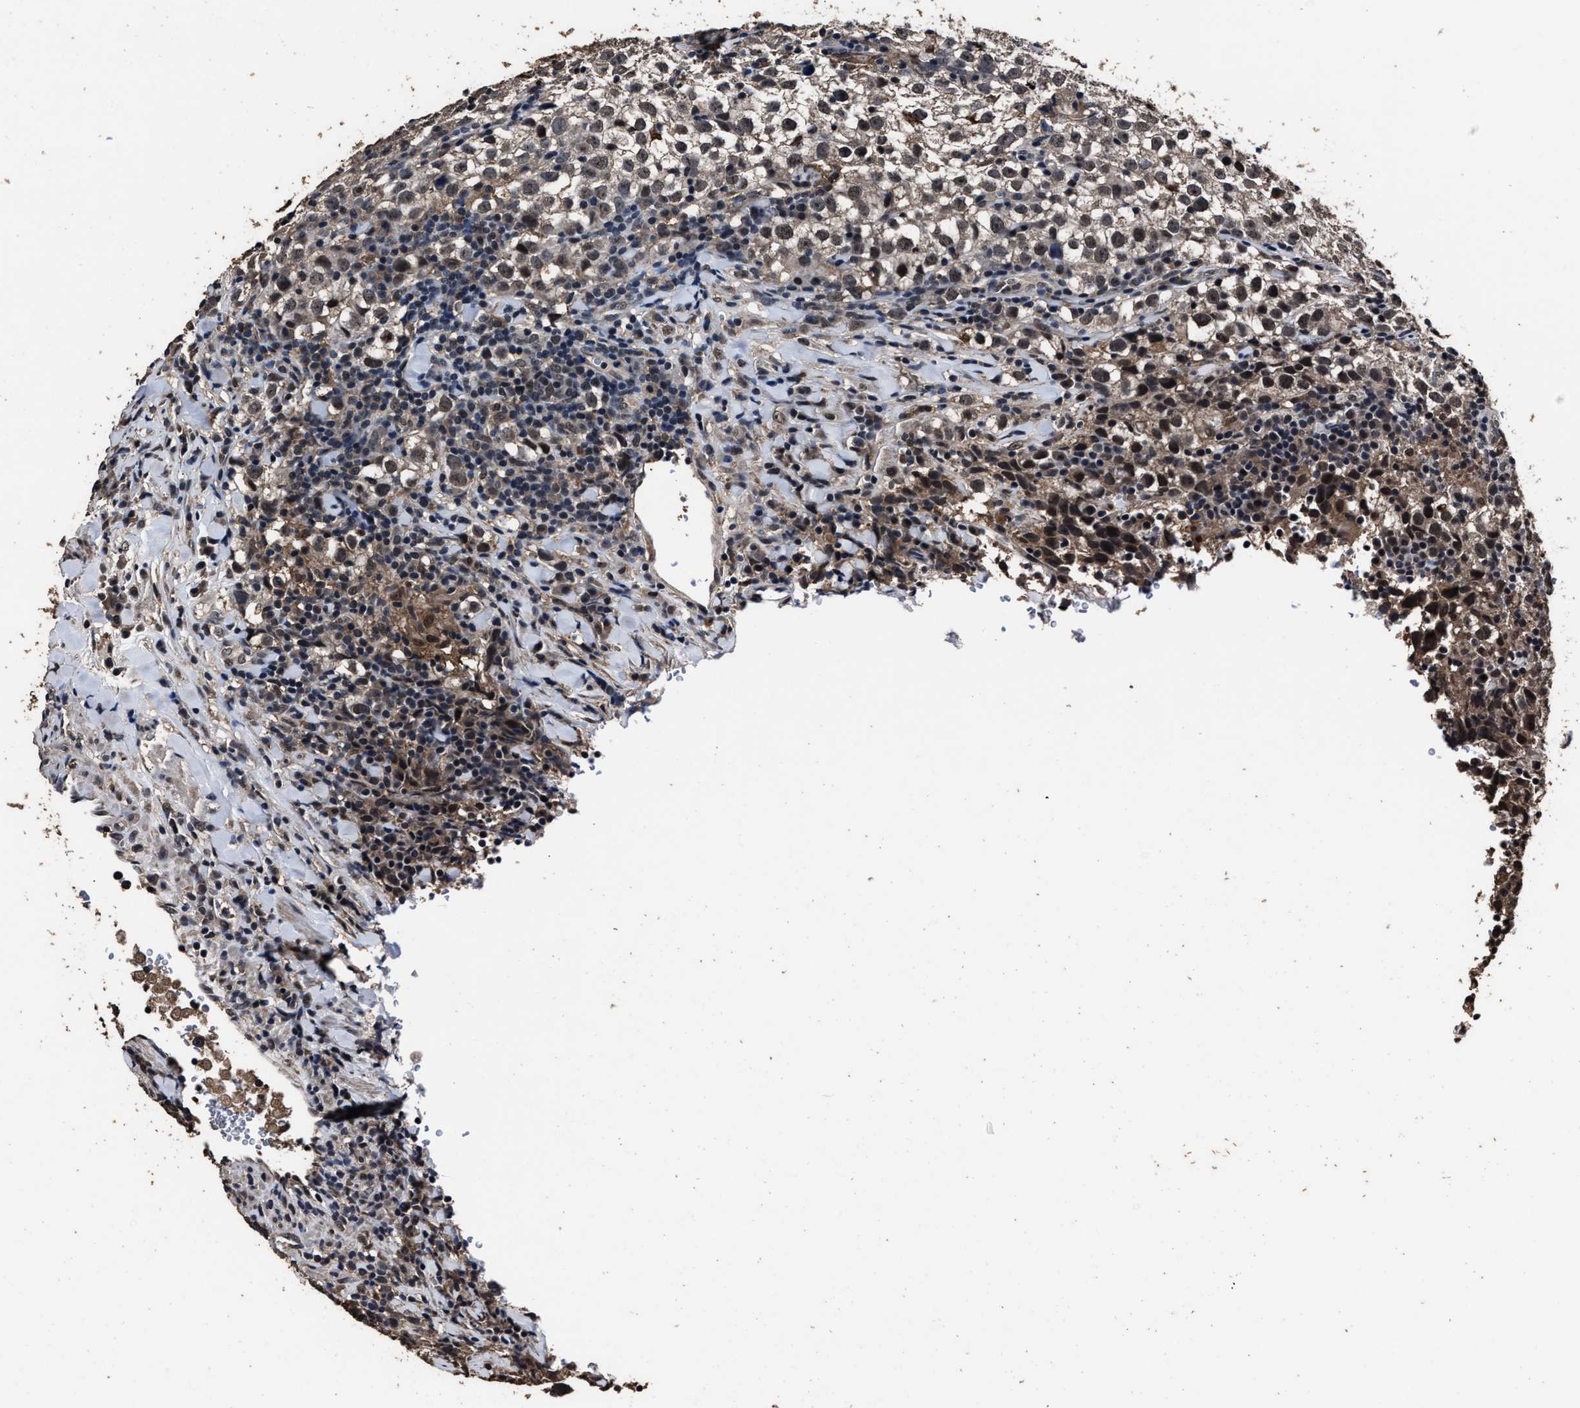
{"staining": {"intensity": "moderate", "quantity": "25%-75%", "location": "cytoplasmic/membranous,nuclear"}, "tissue": "testis cancer", "cell_type": "Tumor cells", "image_type": "cancer", "snomed": [{"axis": "morphology", "description": "Seminoma, NOS"}, {"axis": "morphology", "description": "Carcinoma, Embryonal, NOS"}, {"axis": "topography", "description": "Testis"}], "caption": "Immunohistochemical staining of testis embryonal carcinoma shows moderate cytoplasmic/membranous and nuclear protein expression in about 25%-75% of tumor cells.", "gene": "RSBN1L", "patient": {"sex": "male", "age": 36}}